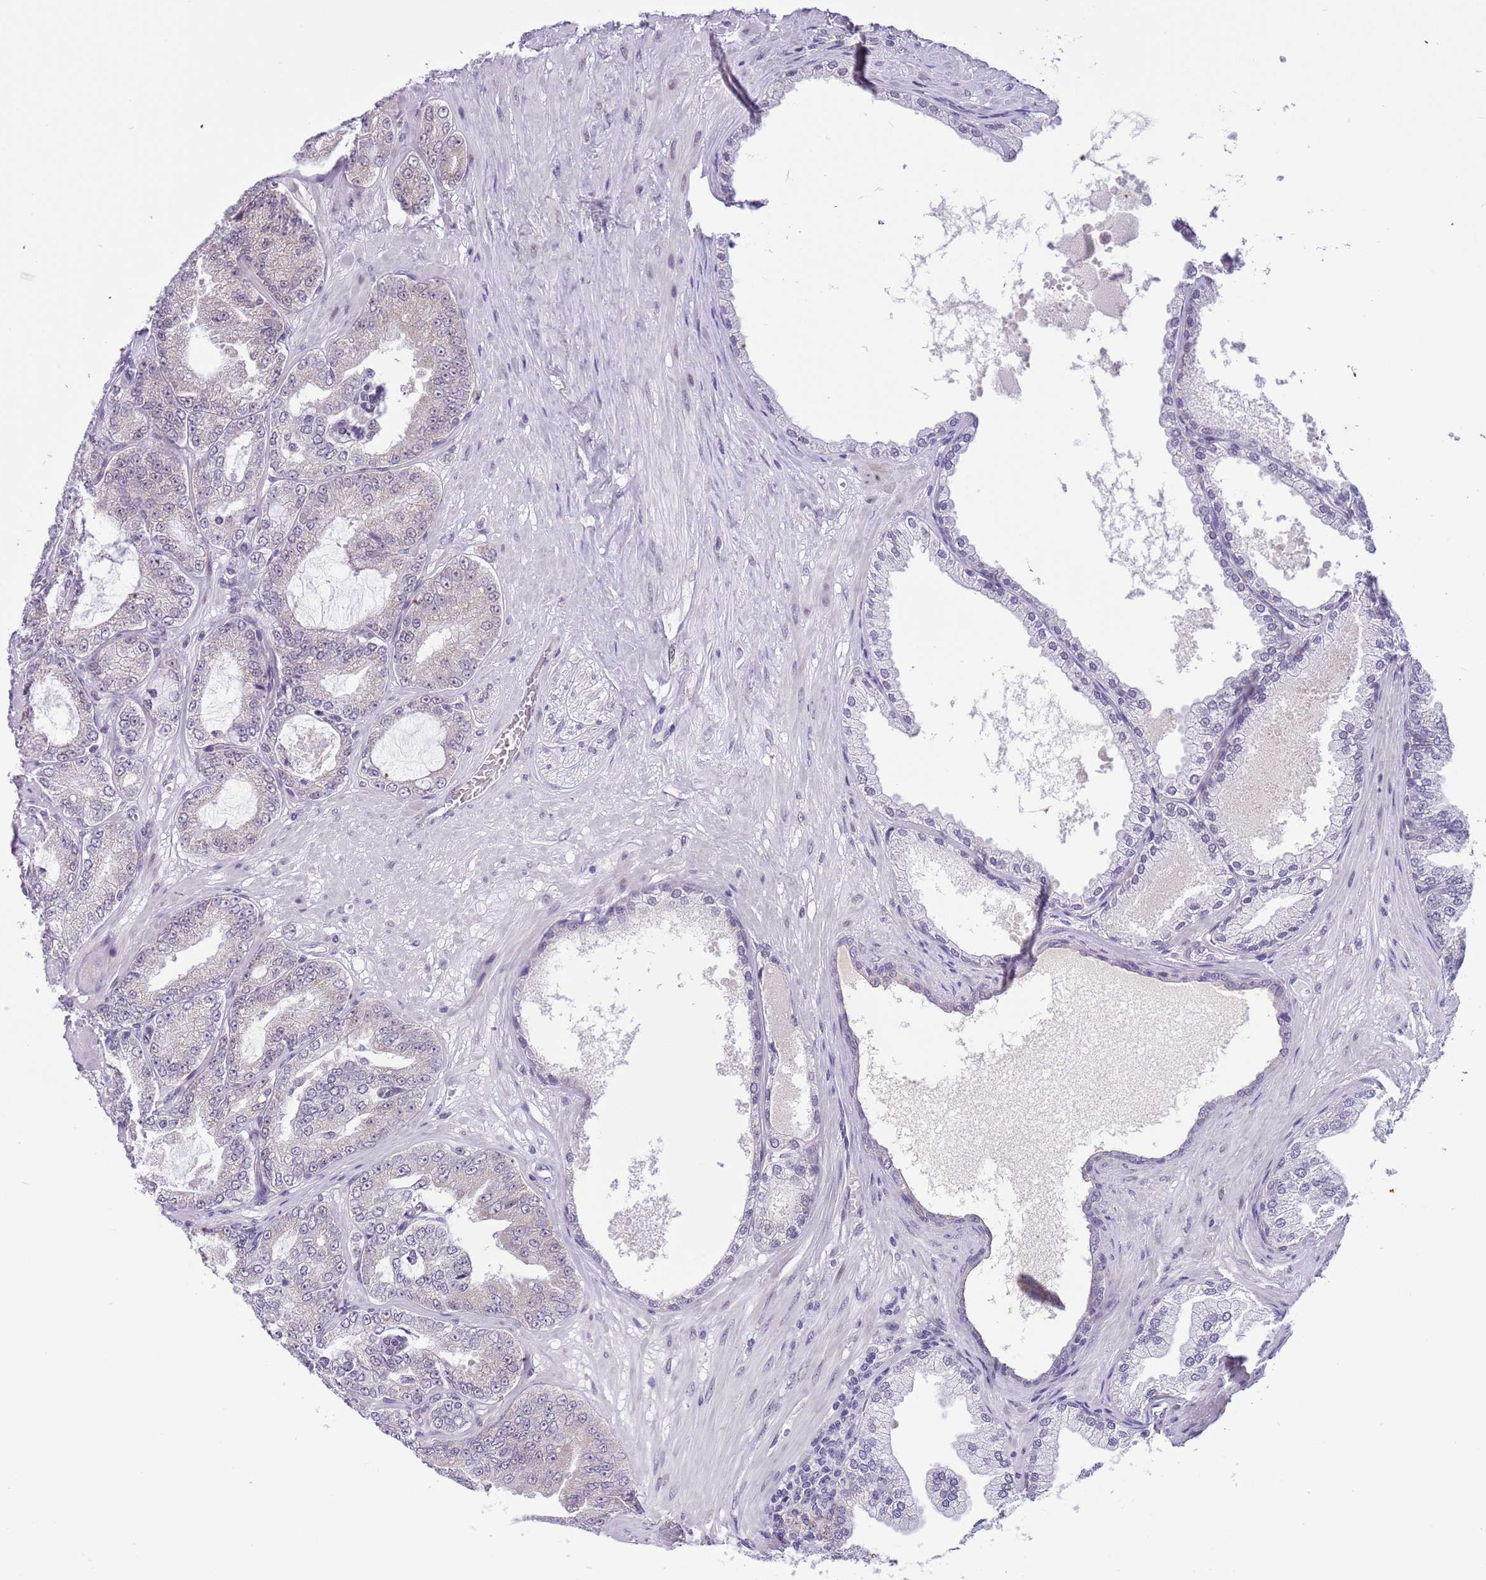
{"staining": {"intensity": "negative", "quantity": "none", "location": "none"}, "tissue": "prostate cancer", "cell_type": "Tumor cells", "image_type": "cancer", "snomed": [{"axis": "morphology", "description": "Adenocarcinoma, Low grade"}, {"axis": "topography", "description": "Prostate"}], "caption": "Micrograph shows no significant protein staining in tumor cells of prostate cancer (low-grade adenocarcinoma).", "gene": "FAM120C", "patient": {"sex": "male", "age": 63}}